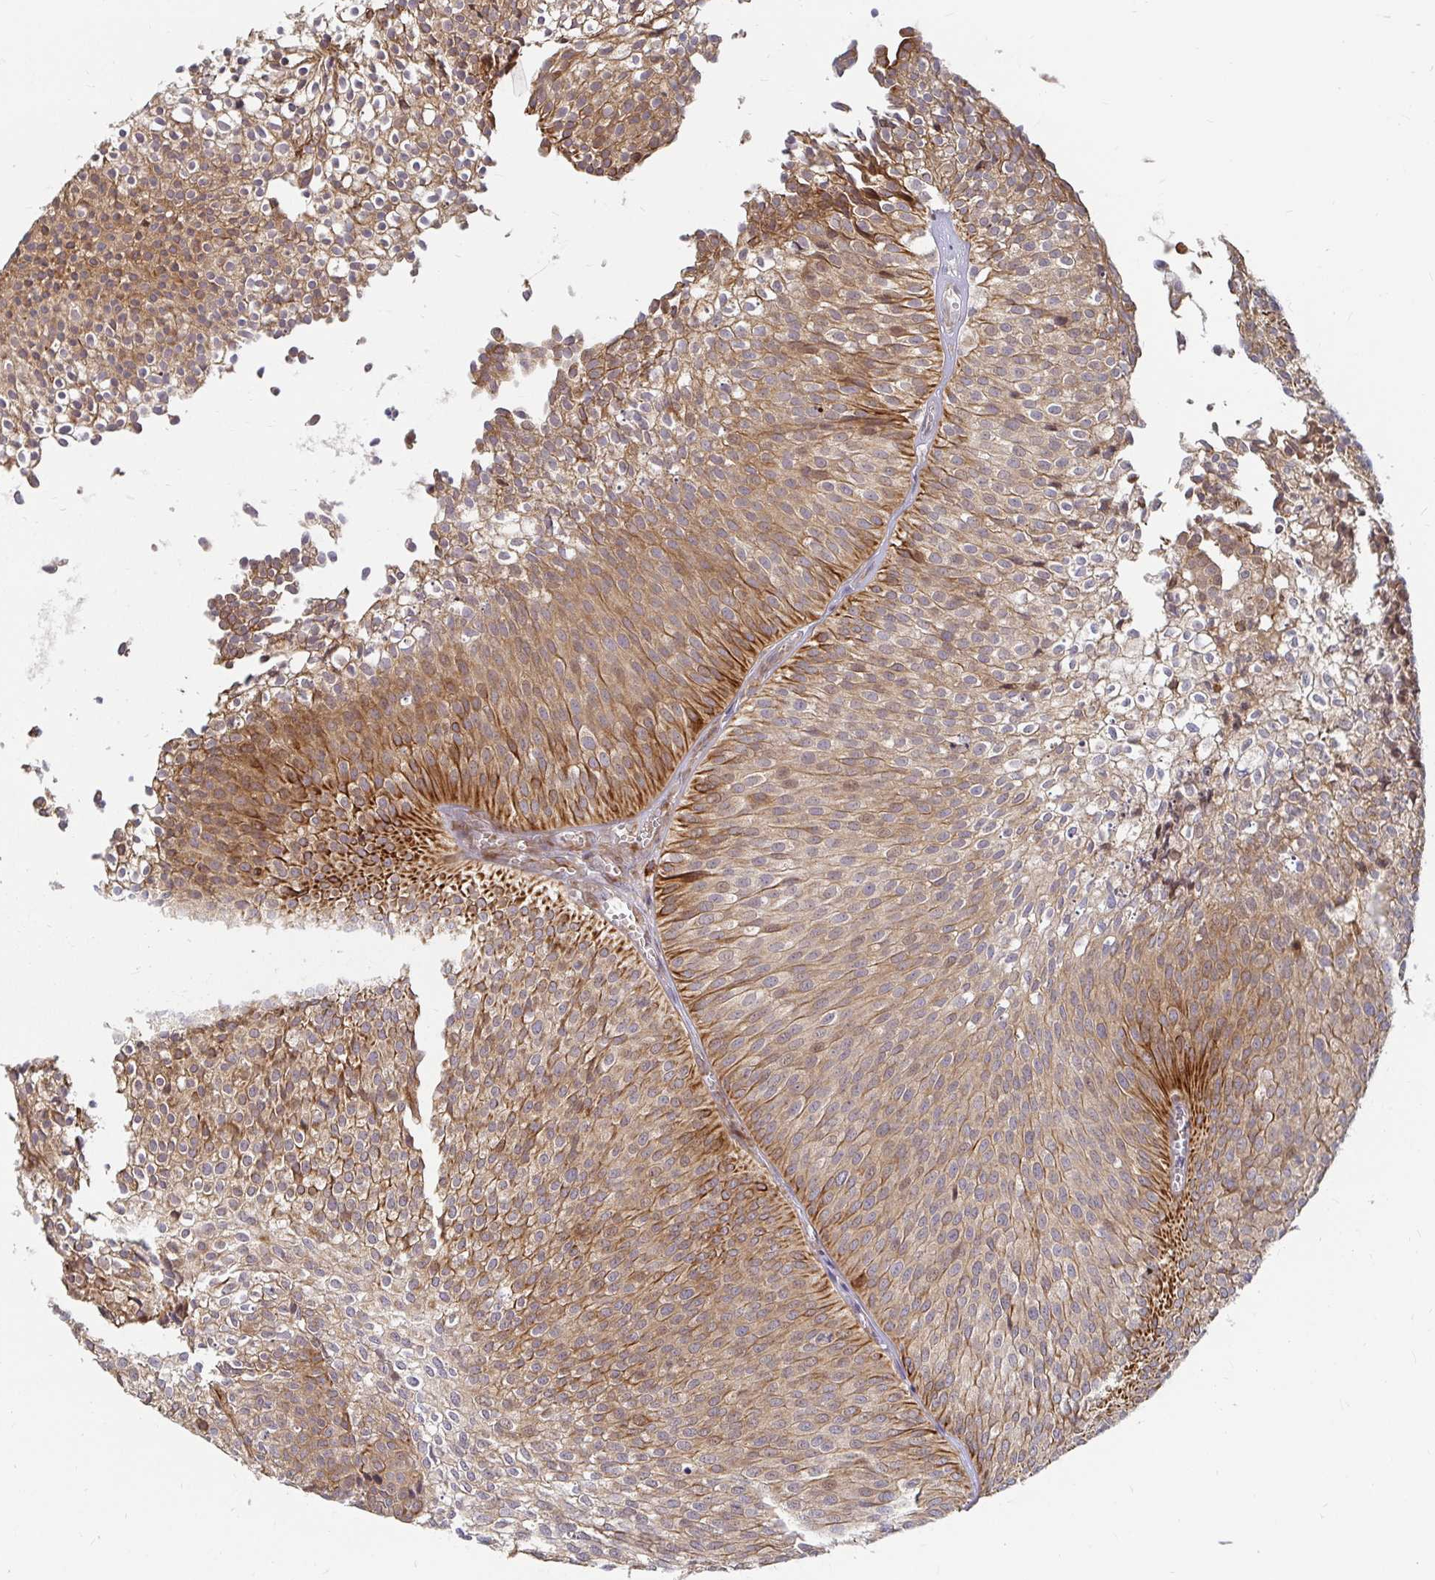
{"staining": {"intensity": "moderate", "quantity": ">75%", "location": "cytoplasmic/membranous"}, "tissue": "urothelial cancer", "cell_type": "Tumor cells", "image_type": "cancer", "snomed": [{"axis": "morphology", "description": "Urothelial carcinoma, Low grade"}, {"axis": "topography", "description": "Urinary bladder"}], "caption": "Human low-grade urothelial carcinoma stained for a protein (brown) displays moderate cytoplasmic/membranous positive staining in about >75% of tumor cells.", "gene": "CAST", "patient": {"sex": "male", "age": 91}}